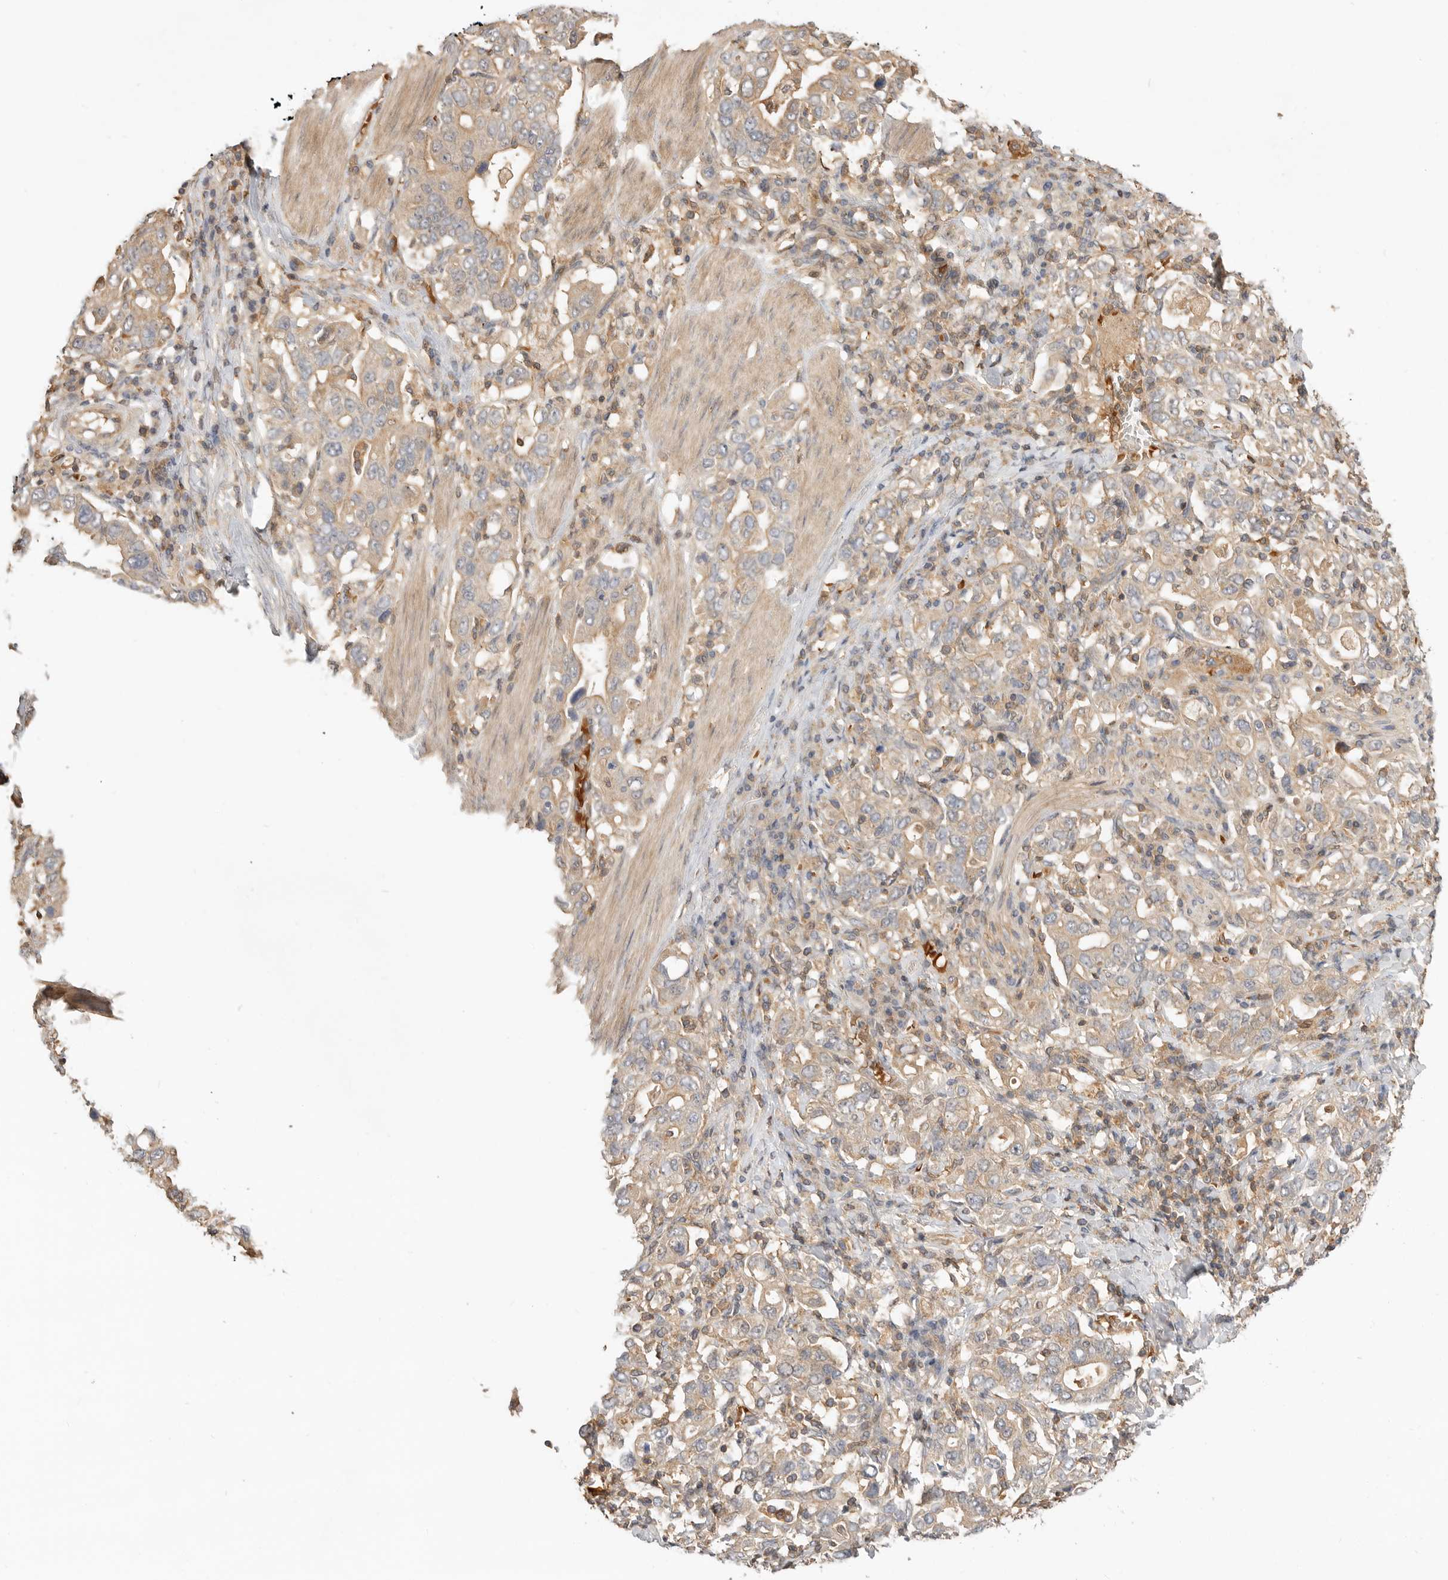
{"staining": {"intensity": "weak", "quantity": ">75%", "location": "cytoplasmic/membranous"}, "tissue": "stomach cancer", "cell_type": "Tumor cells", "image_type": "cancer", "snomed": [{"axis": "morphology", "description": "Adenocarcinoma, NOS"}, {"axis": "topography", "description": "Stomach, upper"}], "caption": "There is low levels of weak cytoplasmic/membranous expression in tumor cells of stomach cancer, as demonstrated by immunohistochemical staining (brown color).", "gene": "CLDN12", "patient": {"sex": "male", "age": 62}}